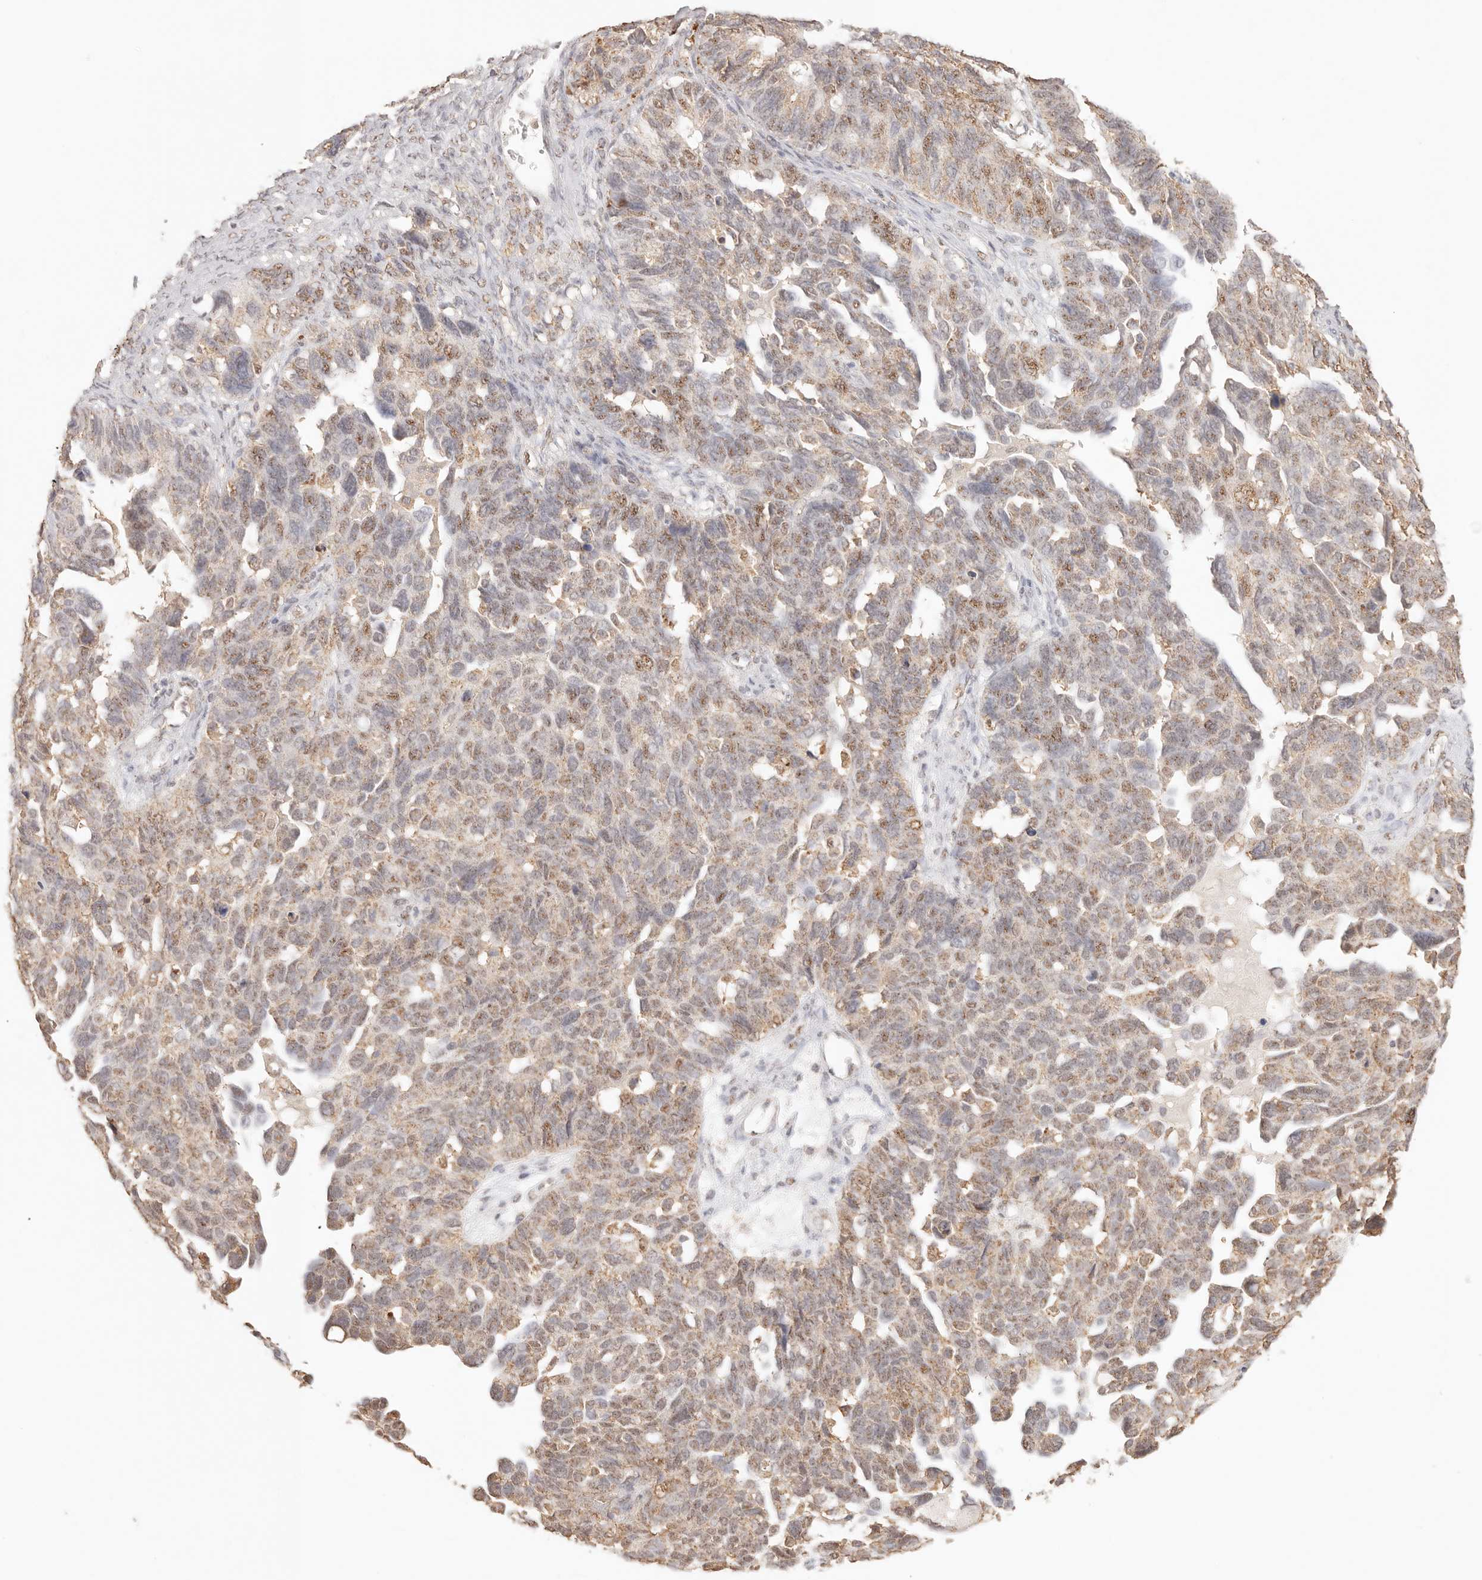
{"staining": {"intensity": "weak", "quantity": "25%-75%", "location": "cytoplasmic/membranous"}, "tissue": "ovarian cancer", "cell_type": "Tumor cells", "image_type": "cancer", "snomed": [{"axis": "morphology", "description": "Cystadenocarcinoma, serous, NOS"}, {"axis": "topography", "description": "Ovary"}], "caption": "Tumor cells display low levels of weak cytoplasmic/membranous positivity in approximately 25%-75% of cells in human ovarian serous cystadenocarcinoma.", "gene": "IL1R2", "patient": {"sex": "female", "age": 79}}